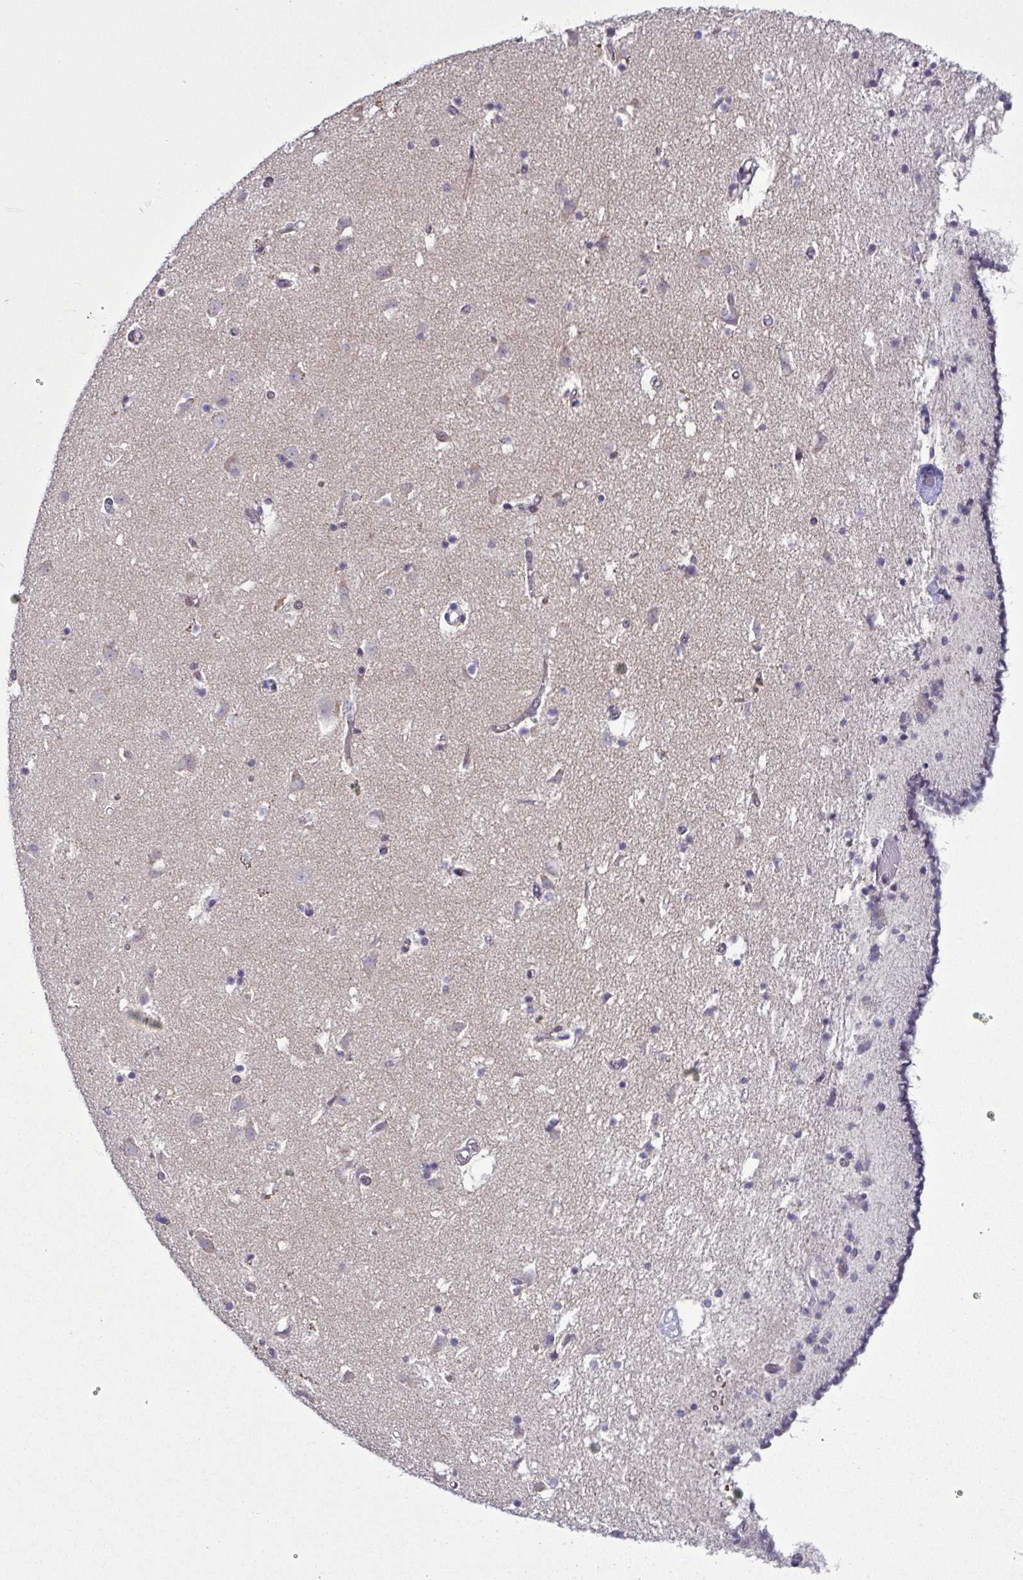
{"staining": {"intensity": "negative", "quantity": "none", "location": "none"}, "tissue": "caudate", "cell_type": "Glial cells", "image_type": "normal", "snomed": [{"axis": "morphology", "description": "Normal tissue, NOS"}, {"axis": "topography", "description": "Lateral ventricle wall"}], "caption": "Caudate stained for a protein using immunohistochemistry displays no expression glial cells.", "gene": "ODF1", "patient": {"sex": "female", "age": 42}}